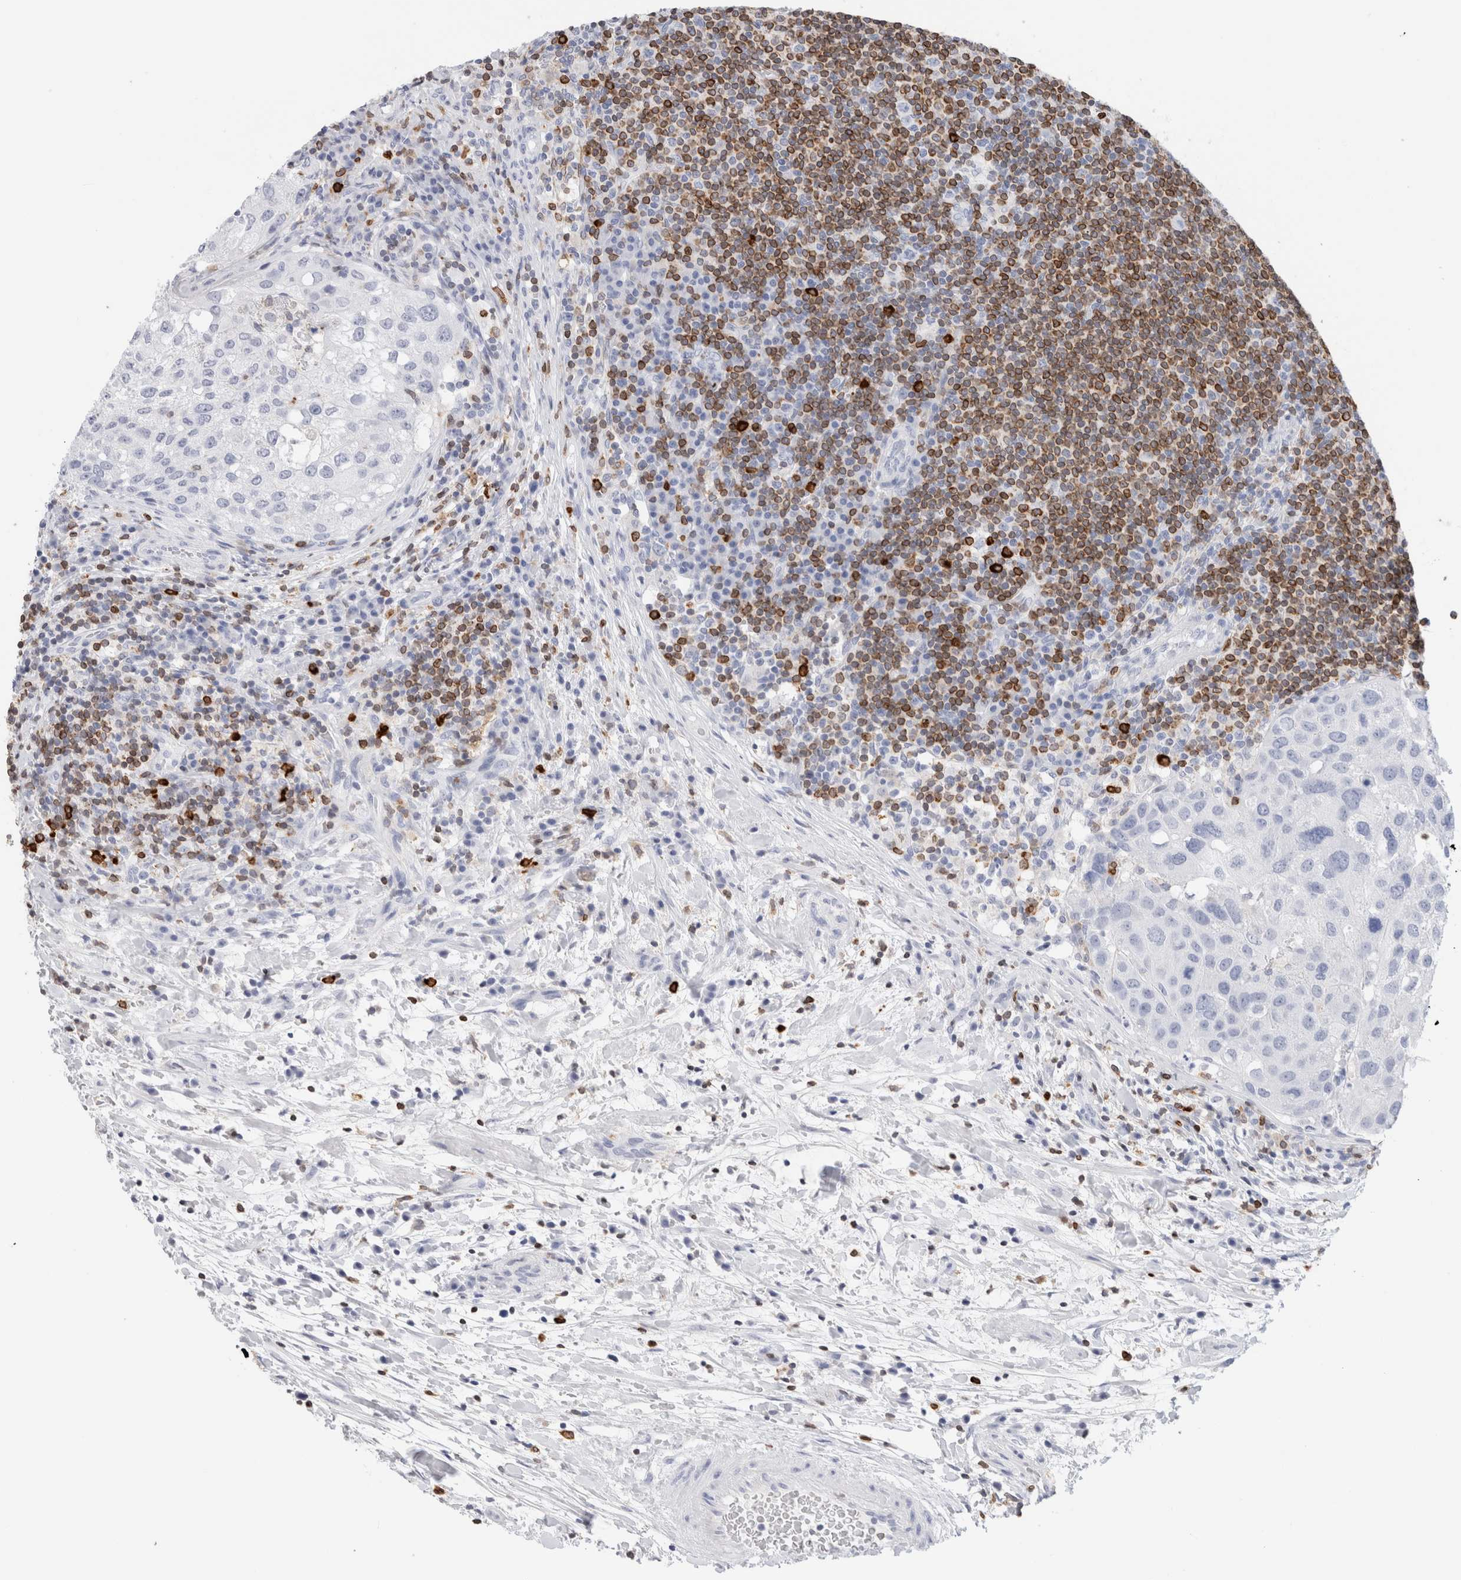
{"staining": {"intensity": "negative", "quantity": "none", "location": "none"}, "tissue": "urothelial cancer", "cell_type": "Tumor cells", "image_type": "cancer", "snomed": [{"axis": "morphology", "description": "Urothelial carcinoma, High grade"}, {"axis": "topography", "description": "Lymph node"}, {"axis": "topography", "description": "Urinary bladder"}], "caption": "High-grade urothelial carcinoma stained for a protein using immunohistochemistry (IHC) demonstrates no positivity tumor cells.", "gene": "ALOX5AP", "patient": {"sex": "male", "age": 51}}